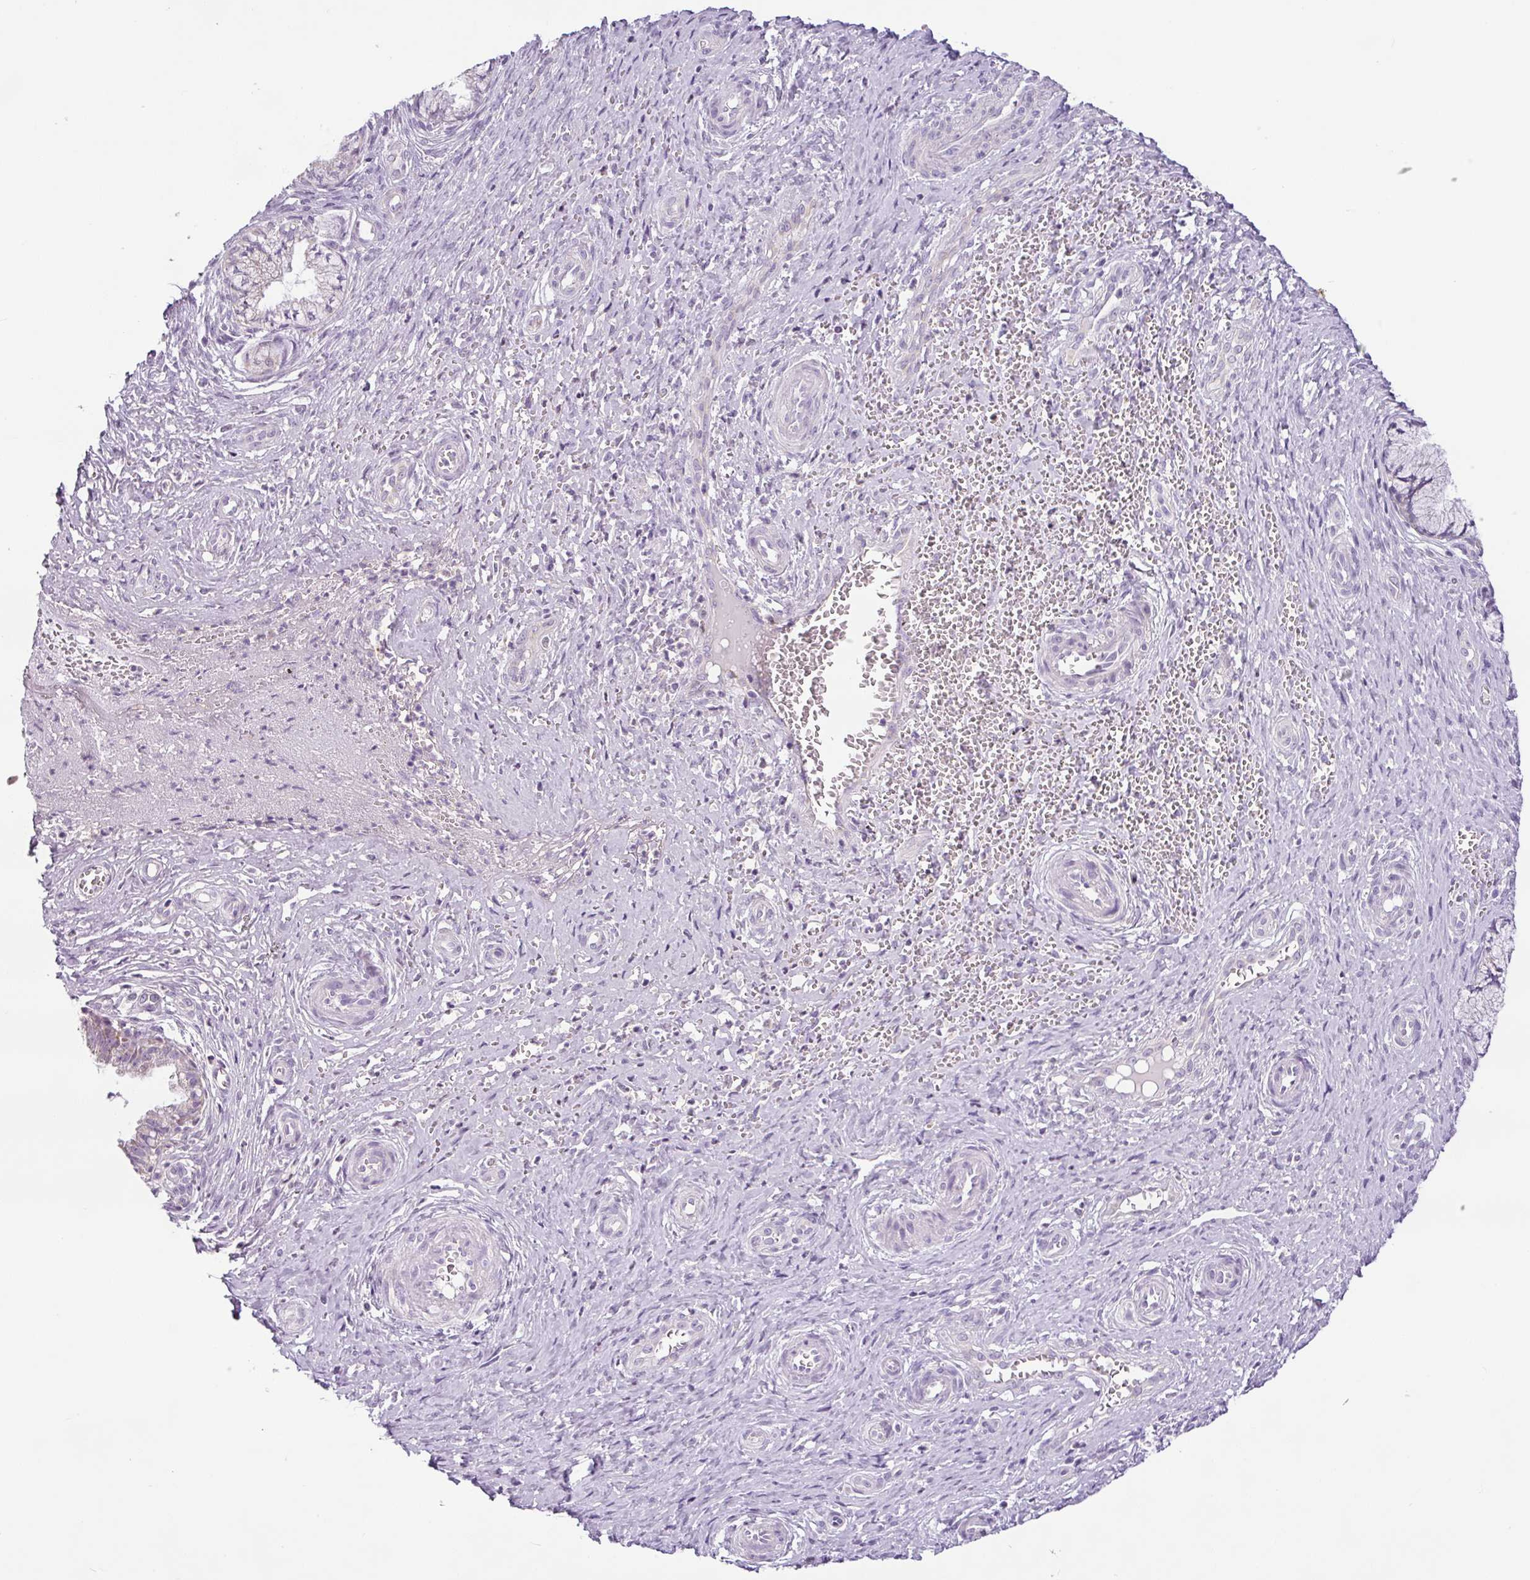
{"staining": {"intensity": "negative", "quantity": "none", "location": "none"}, "tissue": "cervix", "cell_type": "Glandular cells", "image_type": "normal", "snomed": [{"axis": "morphology", "description": "Normal tissue, NOS"}, {"axis": "topography", "description": "Cervix"}], "caption": "The histopathology image reveals no staining of glandular cells in benign cervix.", "gene": "HMCN2", "patient": {"sex": "female", "age": 36}}